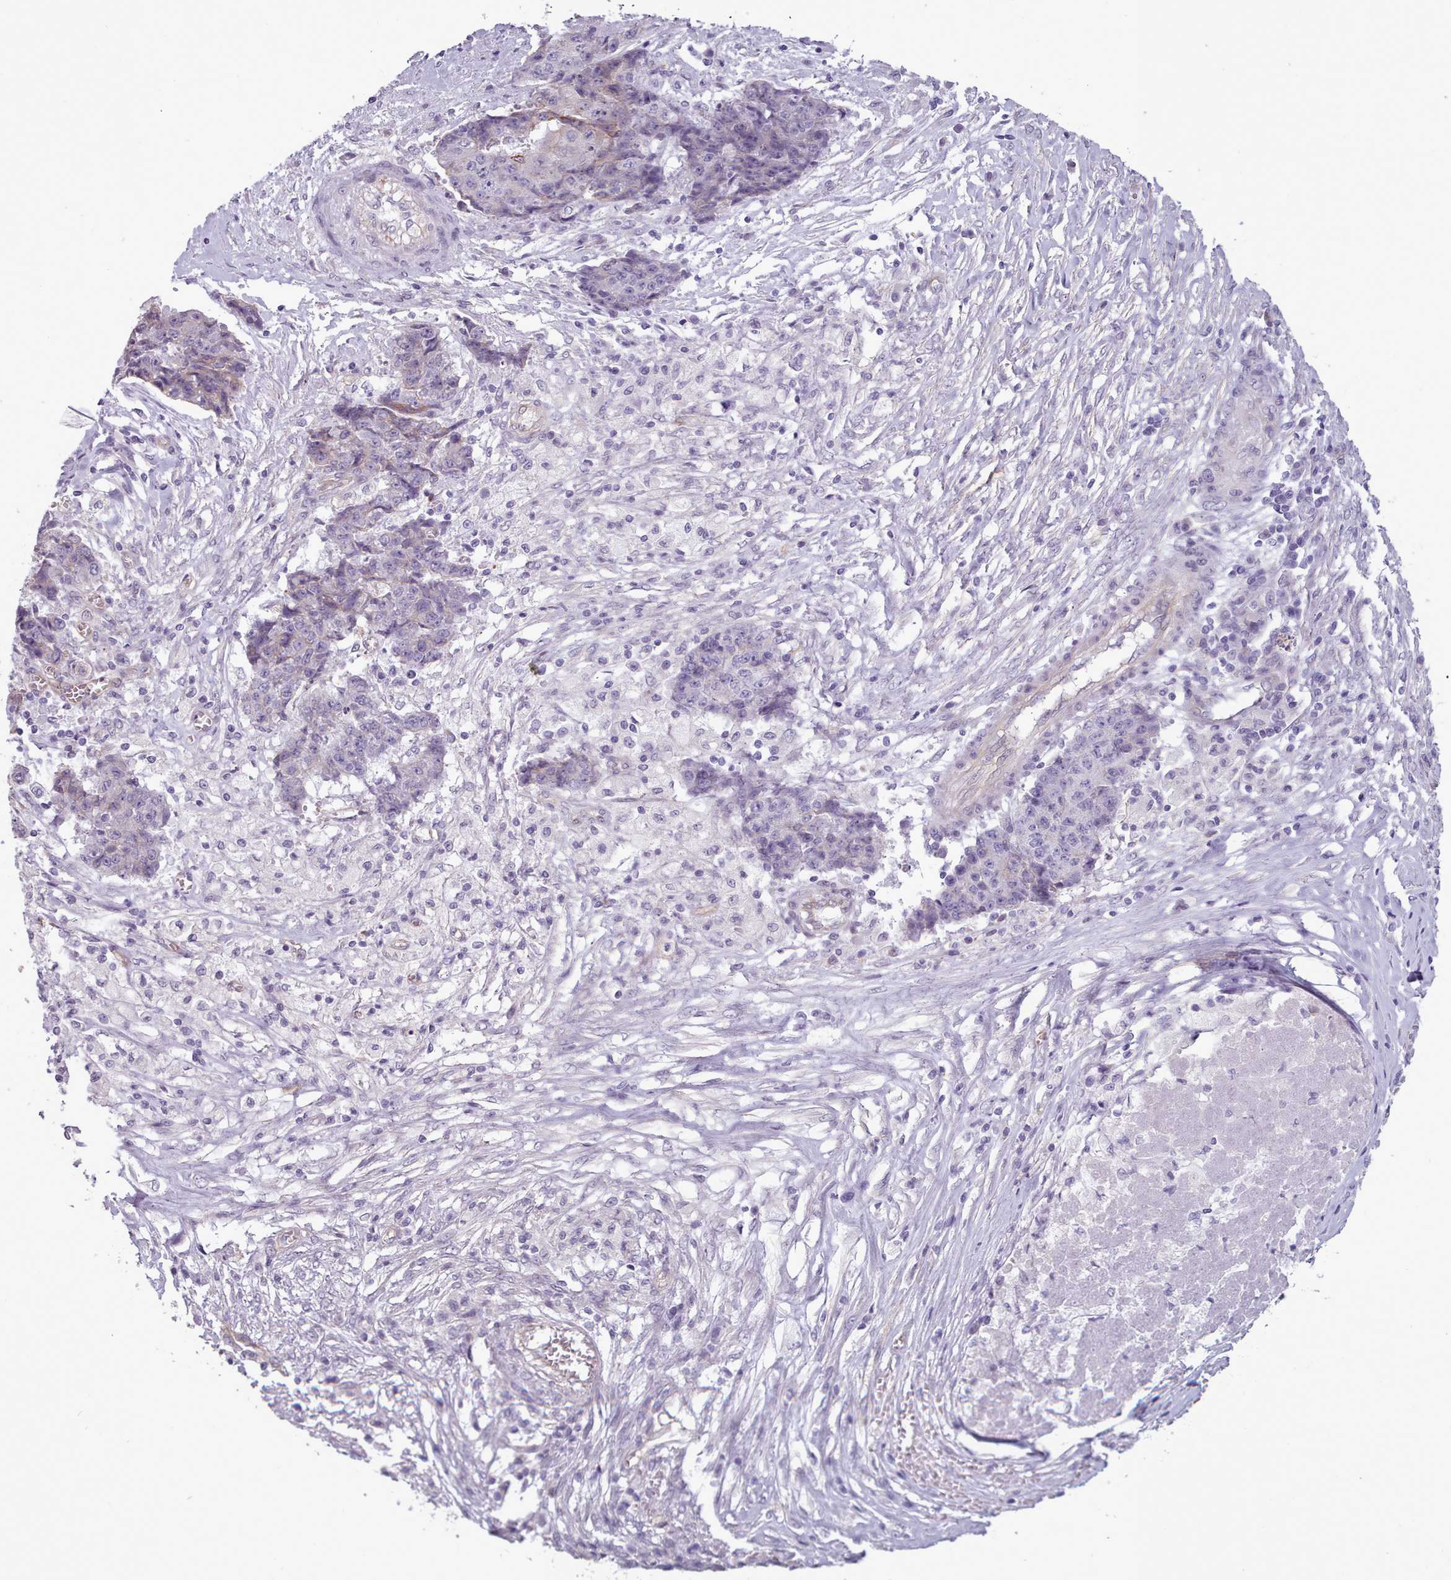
{"staining": {"intensity": "moderate", "quantity": "<25%", "location": "cytoplasmic/membranous"}, "tissue": "ovarian cancer", "cell_type": "Tumor cells", "image_type": "cancer", "snomed": [{"axis": "morphology", "description": "Carcinoma, endometroid"}, {"axis": "topography", "description": "Ovary"}], "caption": "Tumor cells display moderate cytoplasmic/membranous staining in about <25% of cells in endometroid carcinoma (ovarian).", "gene": "PLD4", "patient": {"sex": "female", "age": 42}}